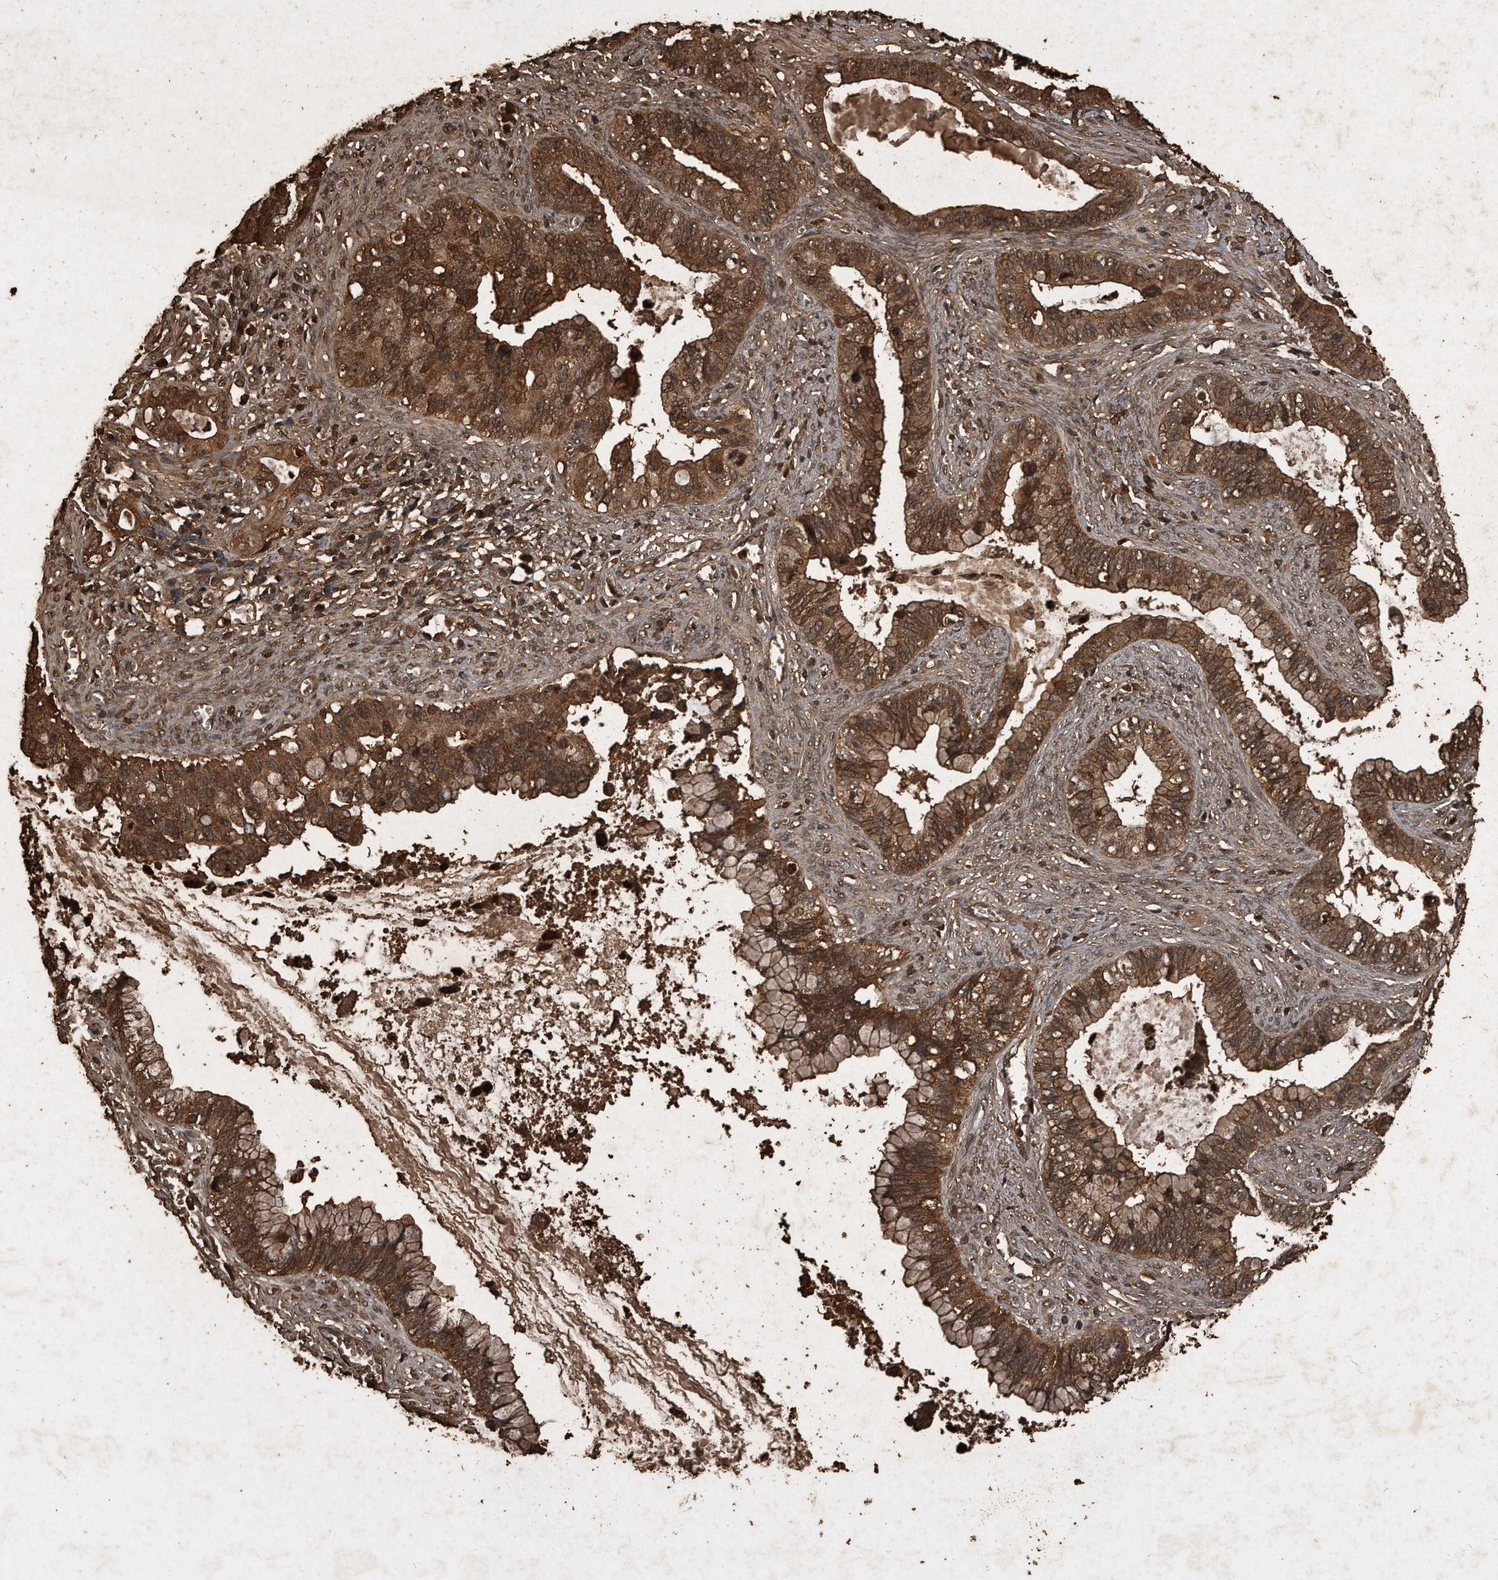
{"staining": {"intensity": "strong", "quantity": ">75%", "location": "cytoplasmic/membranous,nuclear"}, "tissue": "cervical cancer", "cell_type": "Tumor cells", "image_type": "cancer", "snomed": [{"axis": "morphology", "description": "Adenocarcinoma, NOS"}, {"axis": "topography", "description": "Cervix"}], "caption": "Protein expression analysis of human cervical cancer (adenocarcinoma) reveals strong cytoplasmic/membranous and nuclear positivity in approximately >75% of tumor cells. Nuclei are stained in blue.", "gene": "CFLAR", "patient": {"sex": "female", "age": 44}}